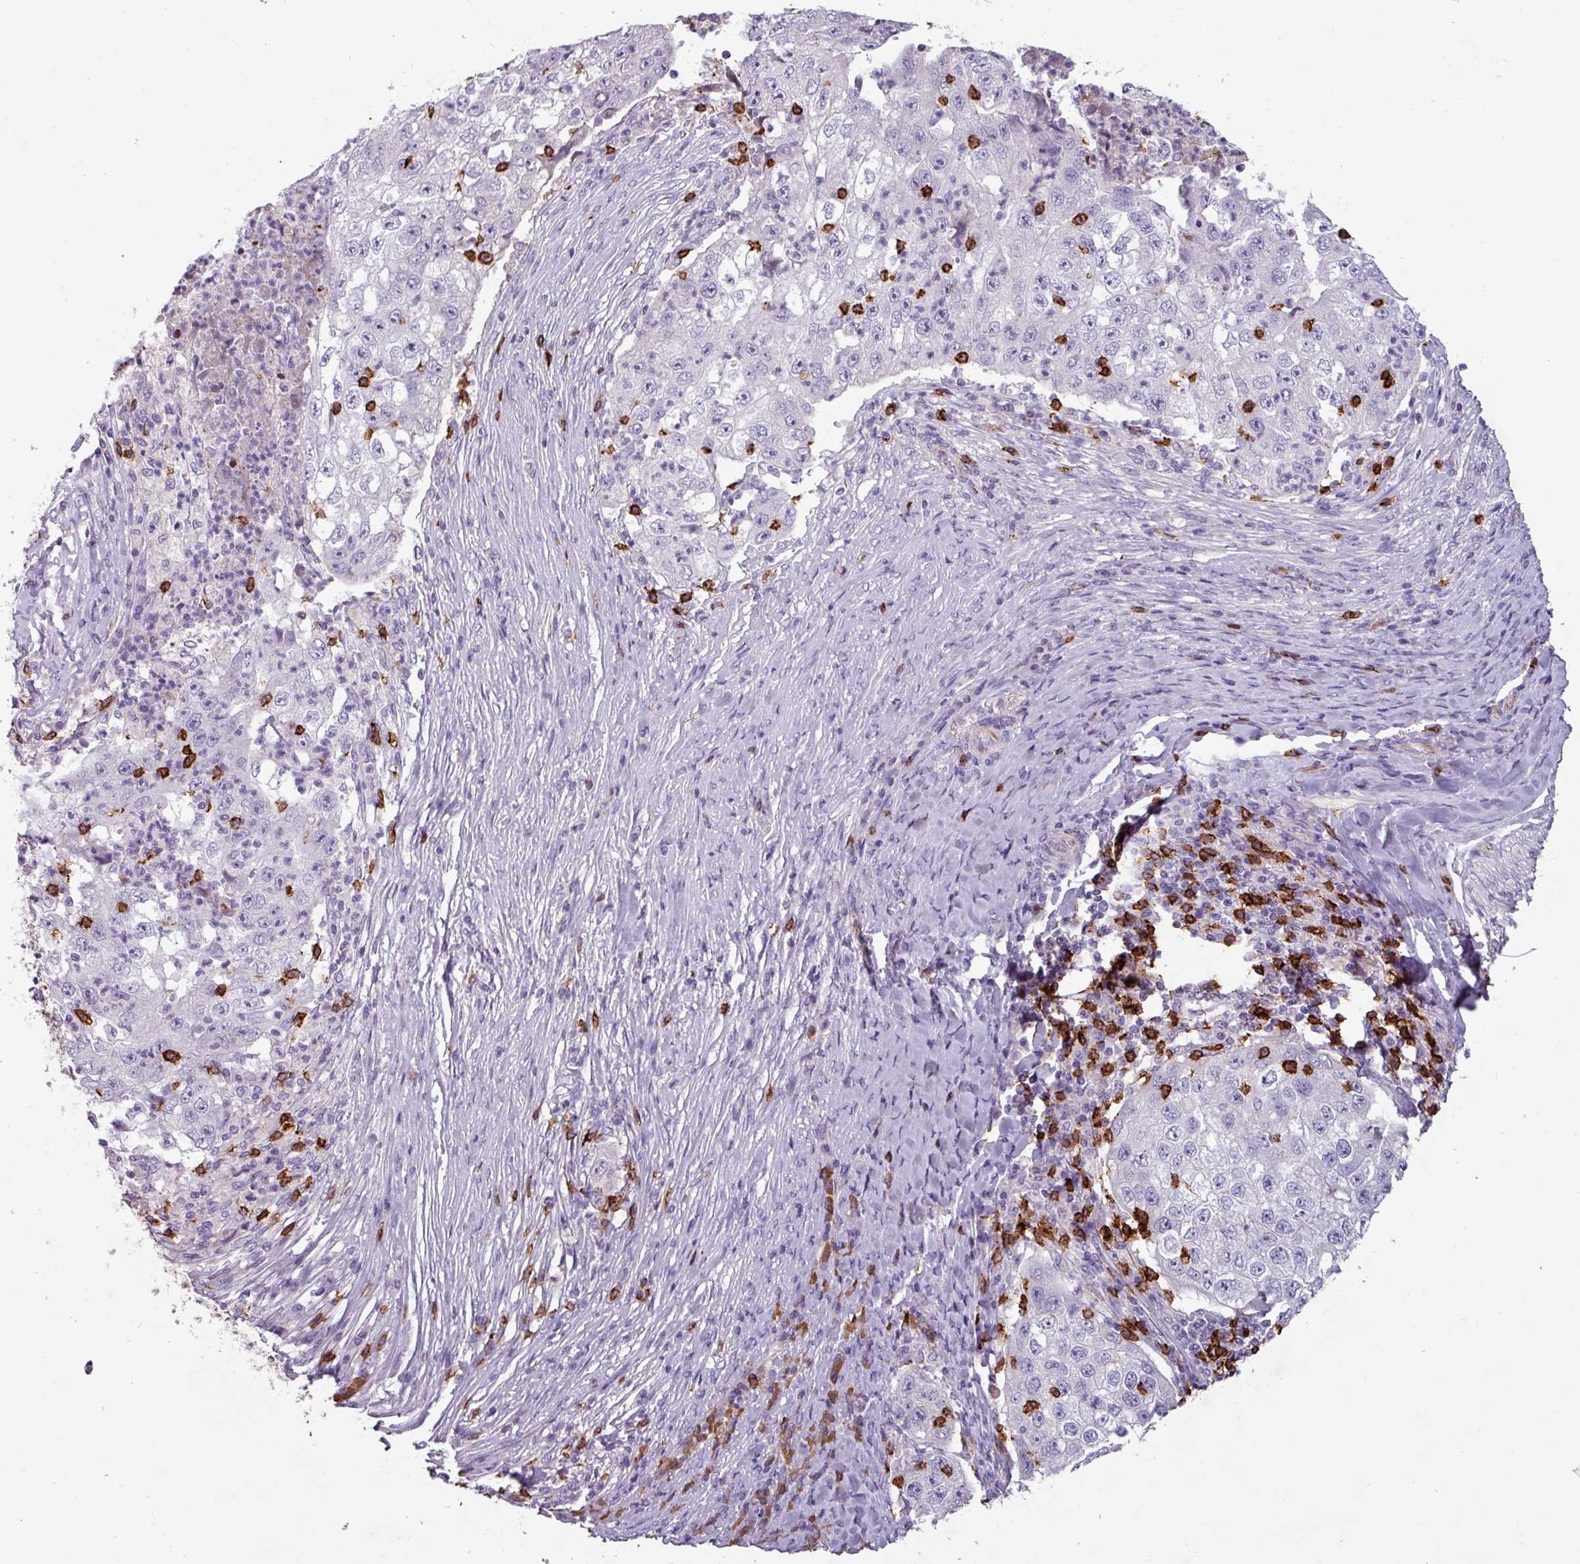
{"staining": {"intensity": "negative", "quantity": "none", "location": "none"}, "tissue": "lung cancer", "cell_type": "Tumor cells", "image_type": "cancer", "snomed": [{"axis": "morphology", "description": "Squamous cell carcinoma, NOS"}, {"axis": "topography", "description": "Lung"}], "caption": "High magnification brightfield microscopy of lung cancer (squamous cell carcinoma) stained with DAB (3,3'-diaminobenzidine) (brown) and counterstained with hematoxylin (blue): tumor cells show no significant positivity. Brightfield microscopy of immunohistochemistry stained with DAB (brown) and hematoxylin (blue), captured at high magnification.", "gene": "CD8A", "patient": {"sex": "male", "age": 64}}